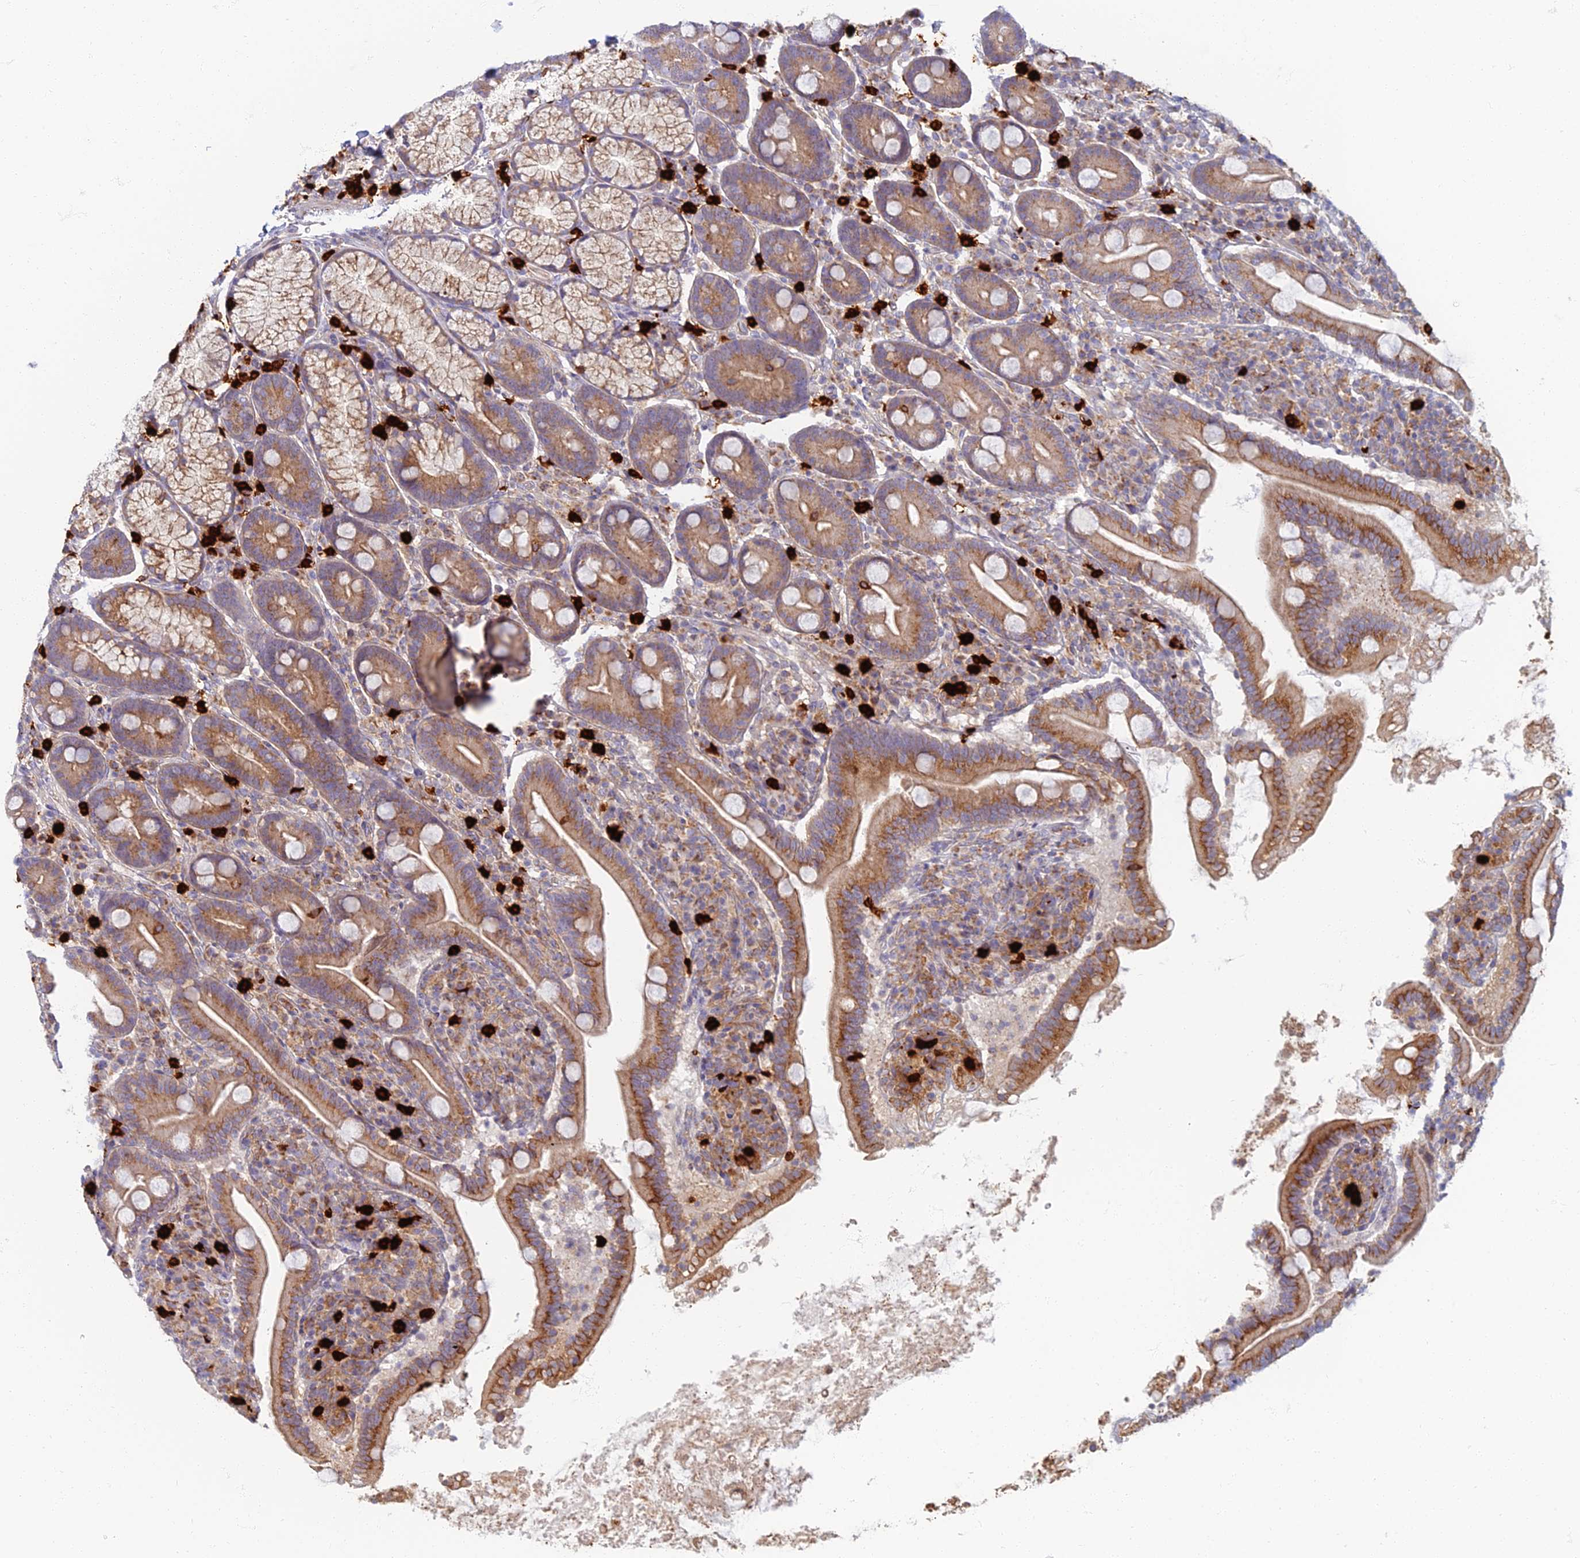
{"staining": {"intensity": "moderate", "quantity": ">75%", "location": "cytoplasmic/membranous"}, "tissue": "duodenum", "cell_type": "Glandular cells", "image_type": "normal", "snomed": [{"axis": "morphology", "description": "Normal tissue, NOS"}, {"axis": "topography", "description": "Duodenum"}], "caption": "IHC (DAB (3,3'-diaminobenzidine)) staining of normal human duodenum reveals moderate cytoplasmic/membranous protein positivity in approximately >75% of glandular cells. Immunohistochemistry (ihc) stains the protein of interest in brown and the nuclei are stained blue.", "gene": "PROX2", "patient": {"sex": "male", "age": 35}}